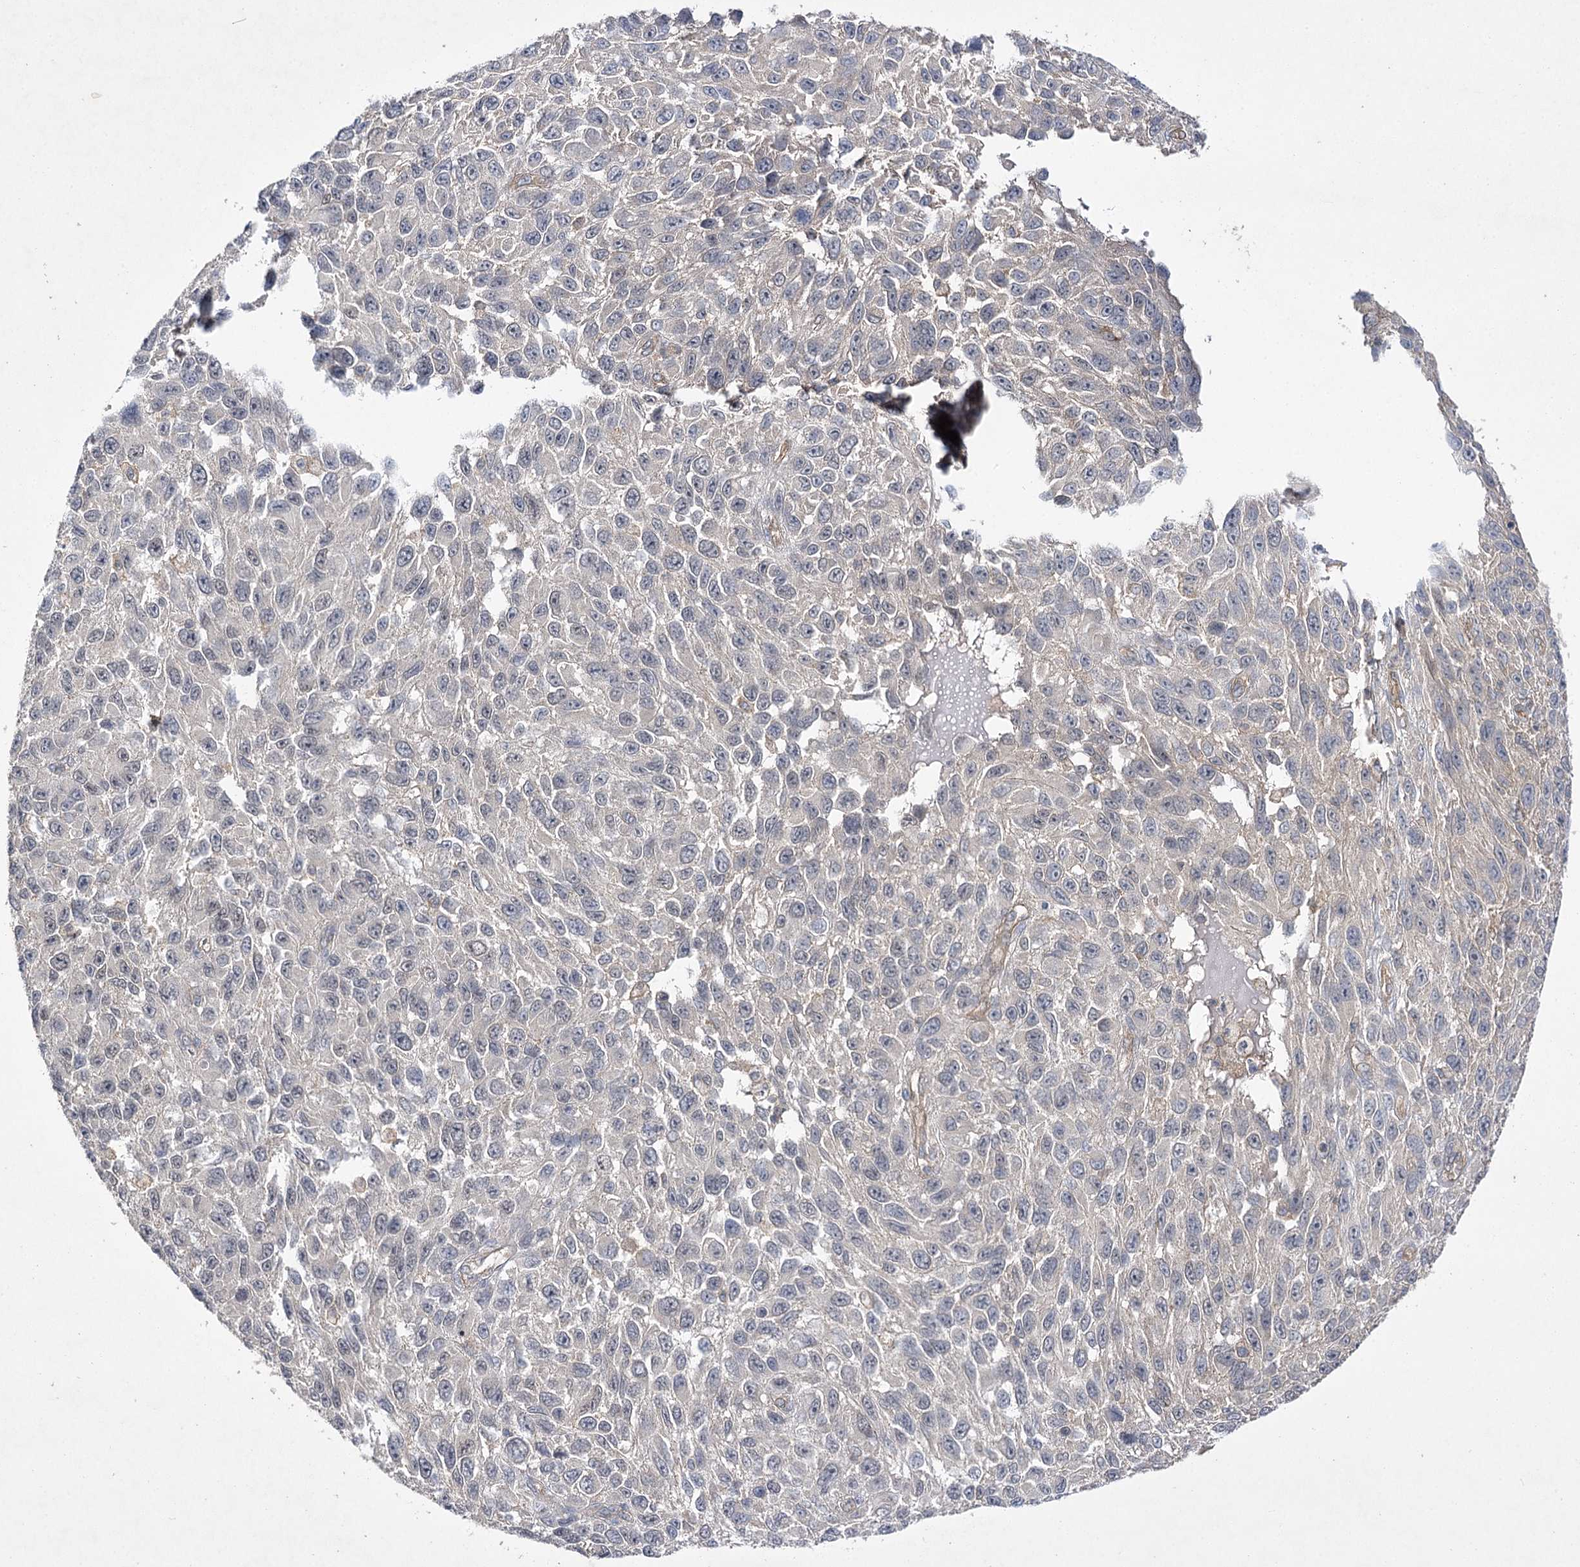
{"staining": {"intensity": "negative", "quantity": "none", "location": "none"}, "tissue": "melanoma", "cell_type": "Tumor cells", "image_type": "cancer", "snomed": [{"axis": "morphology", "description": "Malignant melanoma, NOS"}, {"axis": "topography", "description": "Skin"}], "caption": "Immunohistochemical staining of human melanoma displays no significant staining in tumor cells. Nuclei are stained in blue.", "gene": "BCR", "patient": {"sex": "female", "age": 96}}